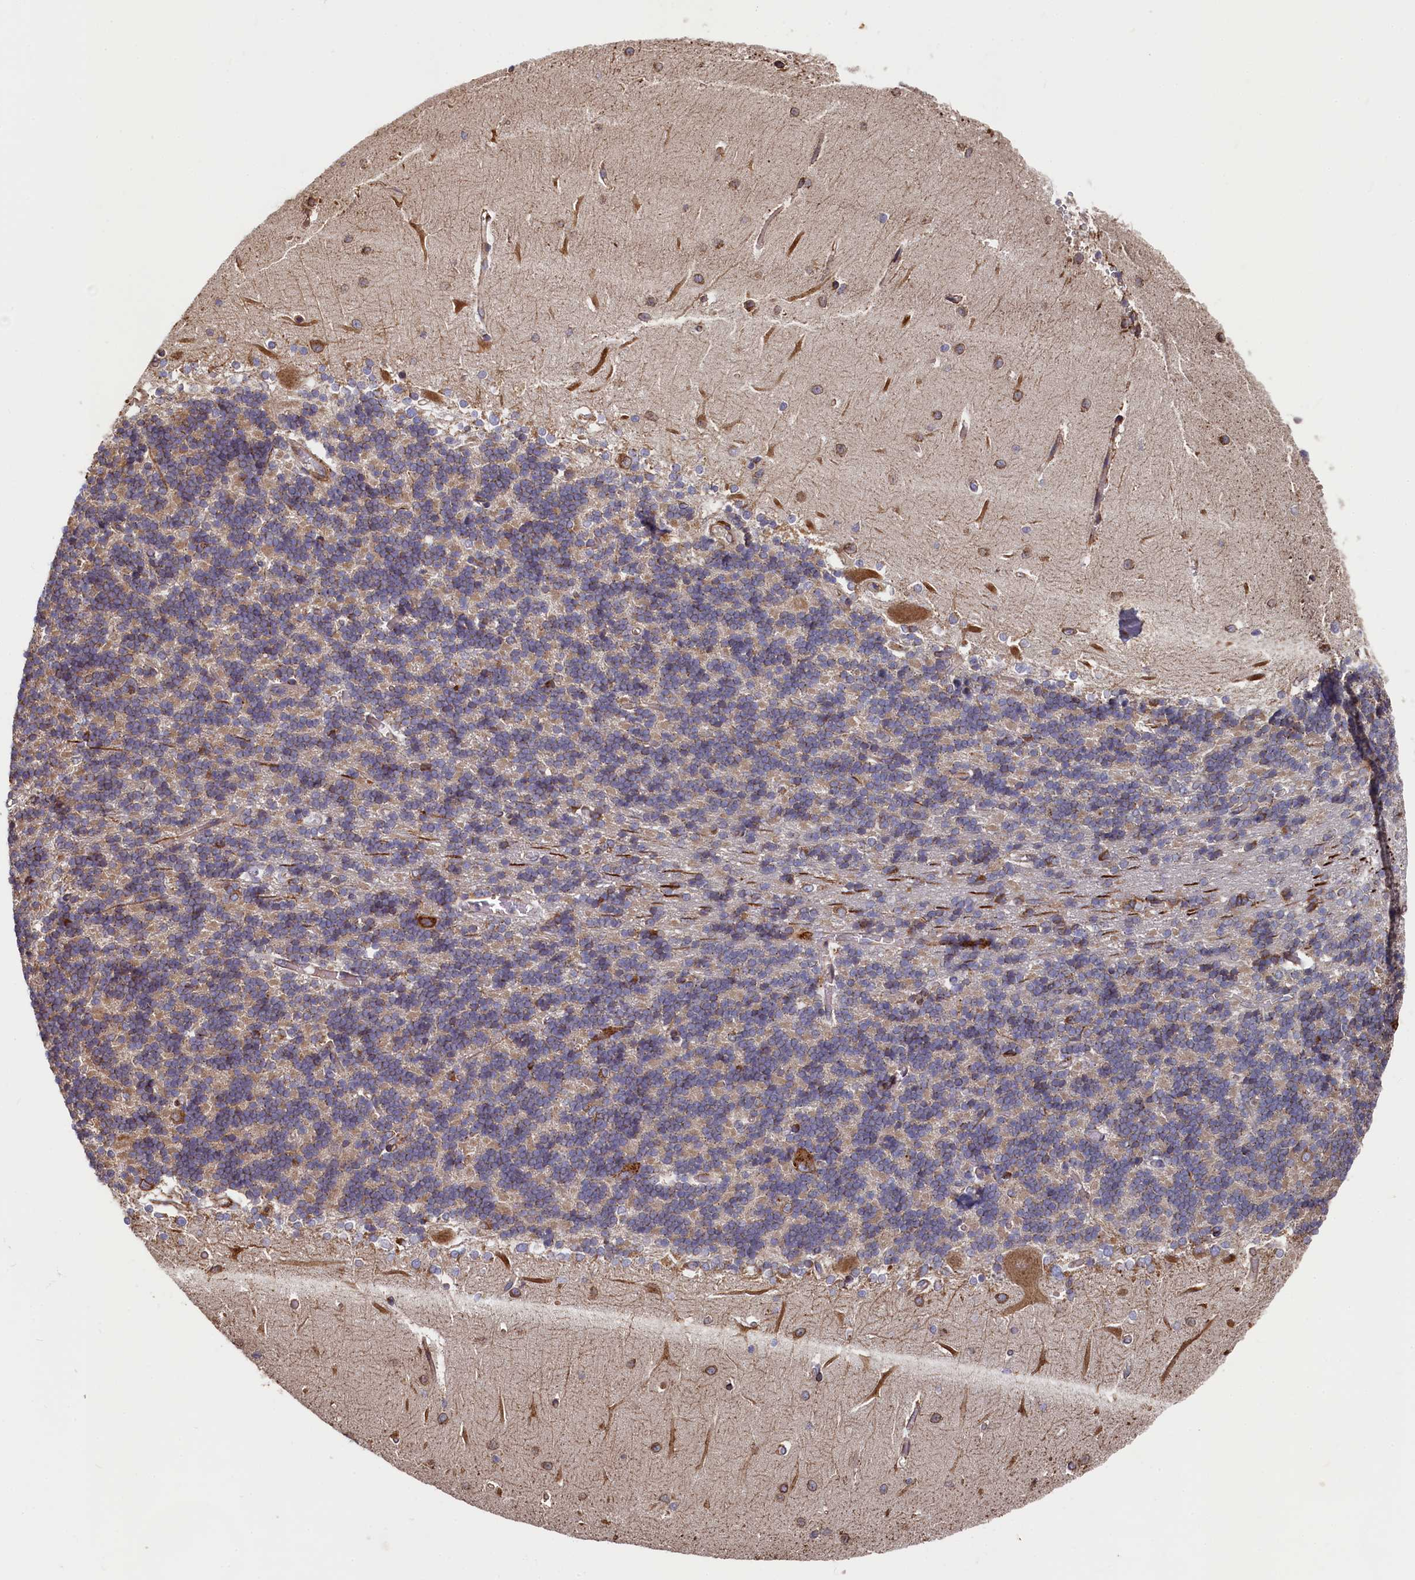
{"staining": {"intensity": "weak", "quantity": "25%-75%", "location": "cytoplasmic/membranous"}, "tissue": "cerebellum", "cell_type": "Cells in granular layer", "image_type": "normal", "snomed": [{"axis": "morphology", "description": "Normal tissue, NOS"}, {"axis": "topography", "description": "Cerebellum"}], "caption": "IHC staining of normal cerebellum, which demonstrates low levels of weak cytoplasmic/membranous staining in about 25%-75% of cells in granular layer indicating weak cytoplasmic/membranous protein positivity. The staining was performed using DAB (3,3'-diaminobenzidine) (brown) for protein detection and nuclei were counterstained in hematoxylin (blue).", "gene": "NEURL1B", "patient": {"sex": "male", "age": 37}}